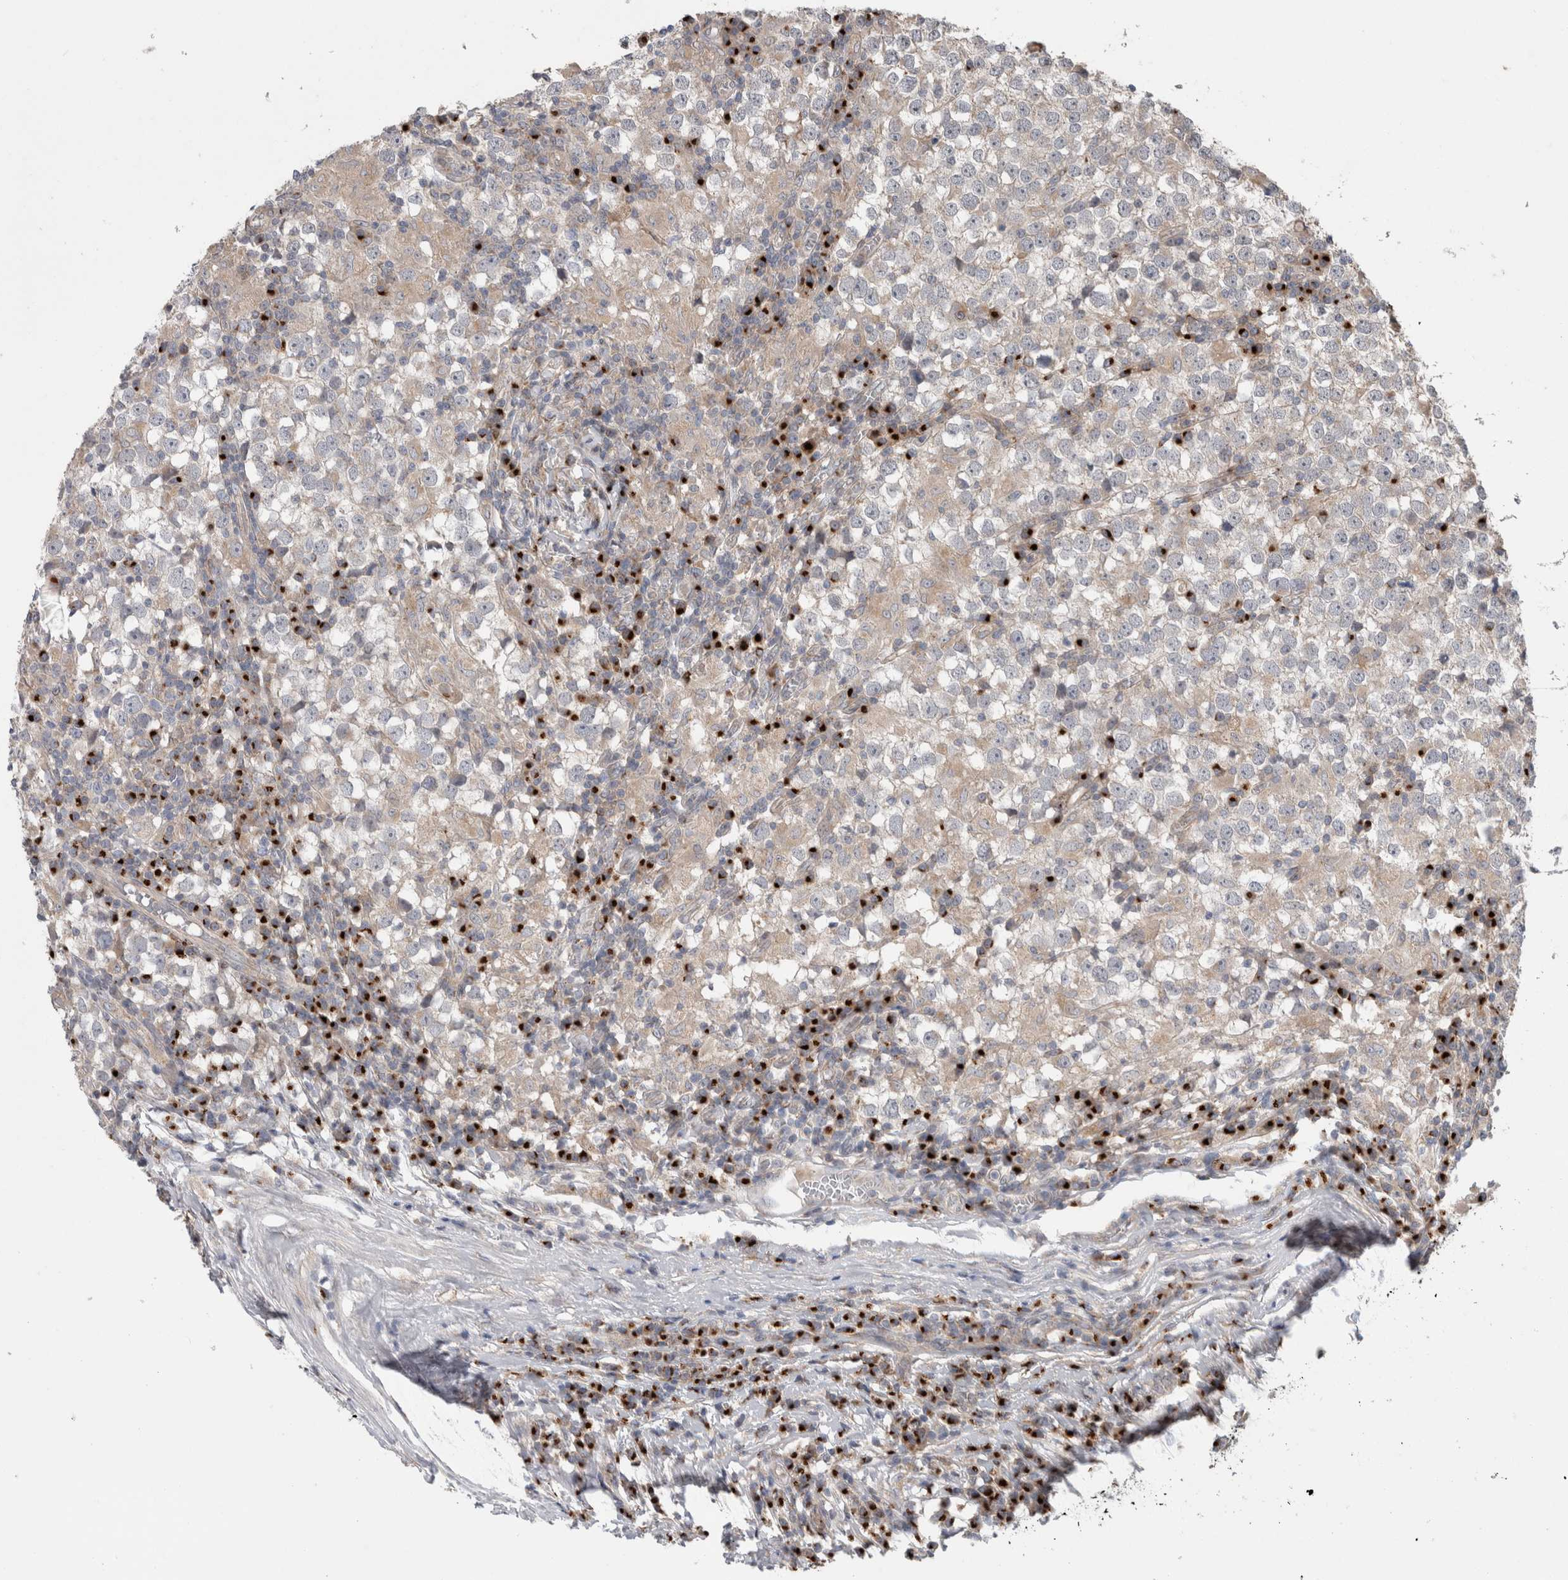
{"staining": {"intensity": "weak", "quantity": "<25%", "location": "cytoplasmic/membranous"}, "tissue": "testis cancer", "cell_type": "Tumor cells", "image_type": "cancer", "snomed": [{"axis": "morphology", "description": "Seminoma, NOS"}, {"axis": "topography", "description": "Testis"}], "caption": "This is a micrograph of immunohistochemistry (IHC) staining of seminoma (testis), which shows no expression in tumor cells.", "gene": "TRIM5", "patient": {"sex": "male", "age": 65}}